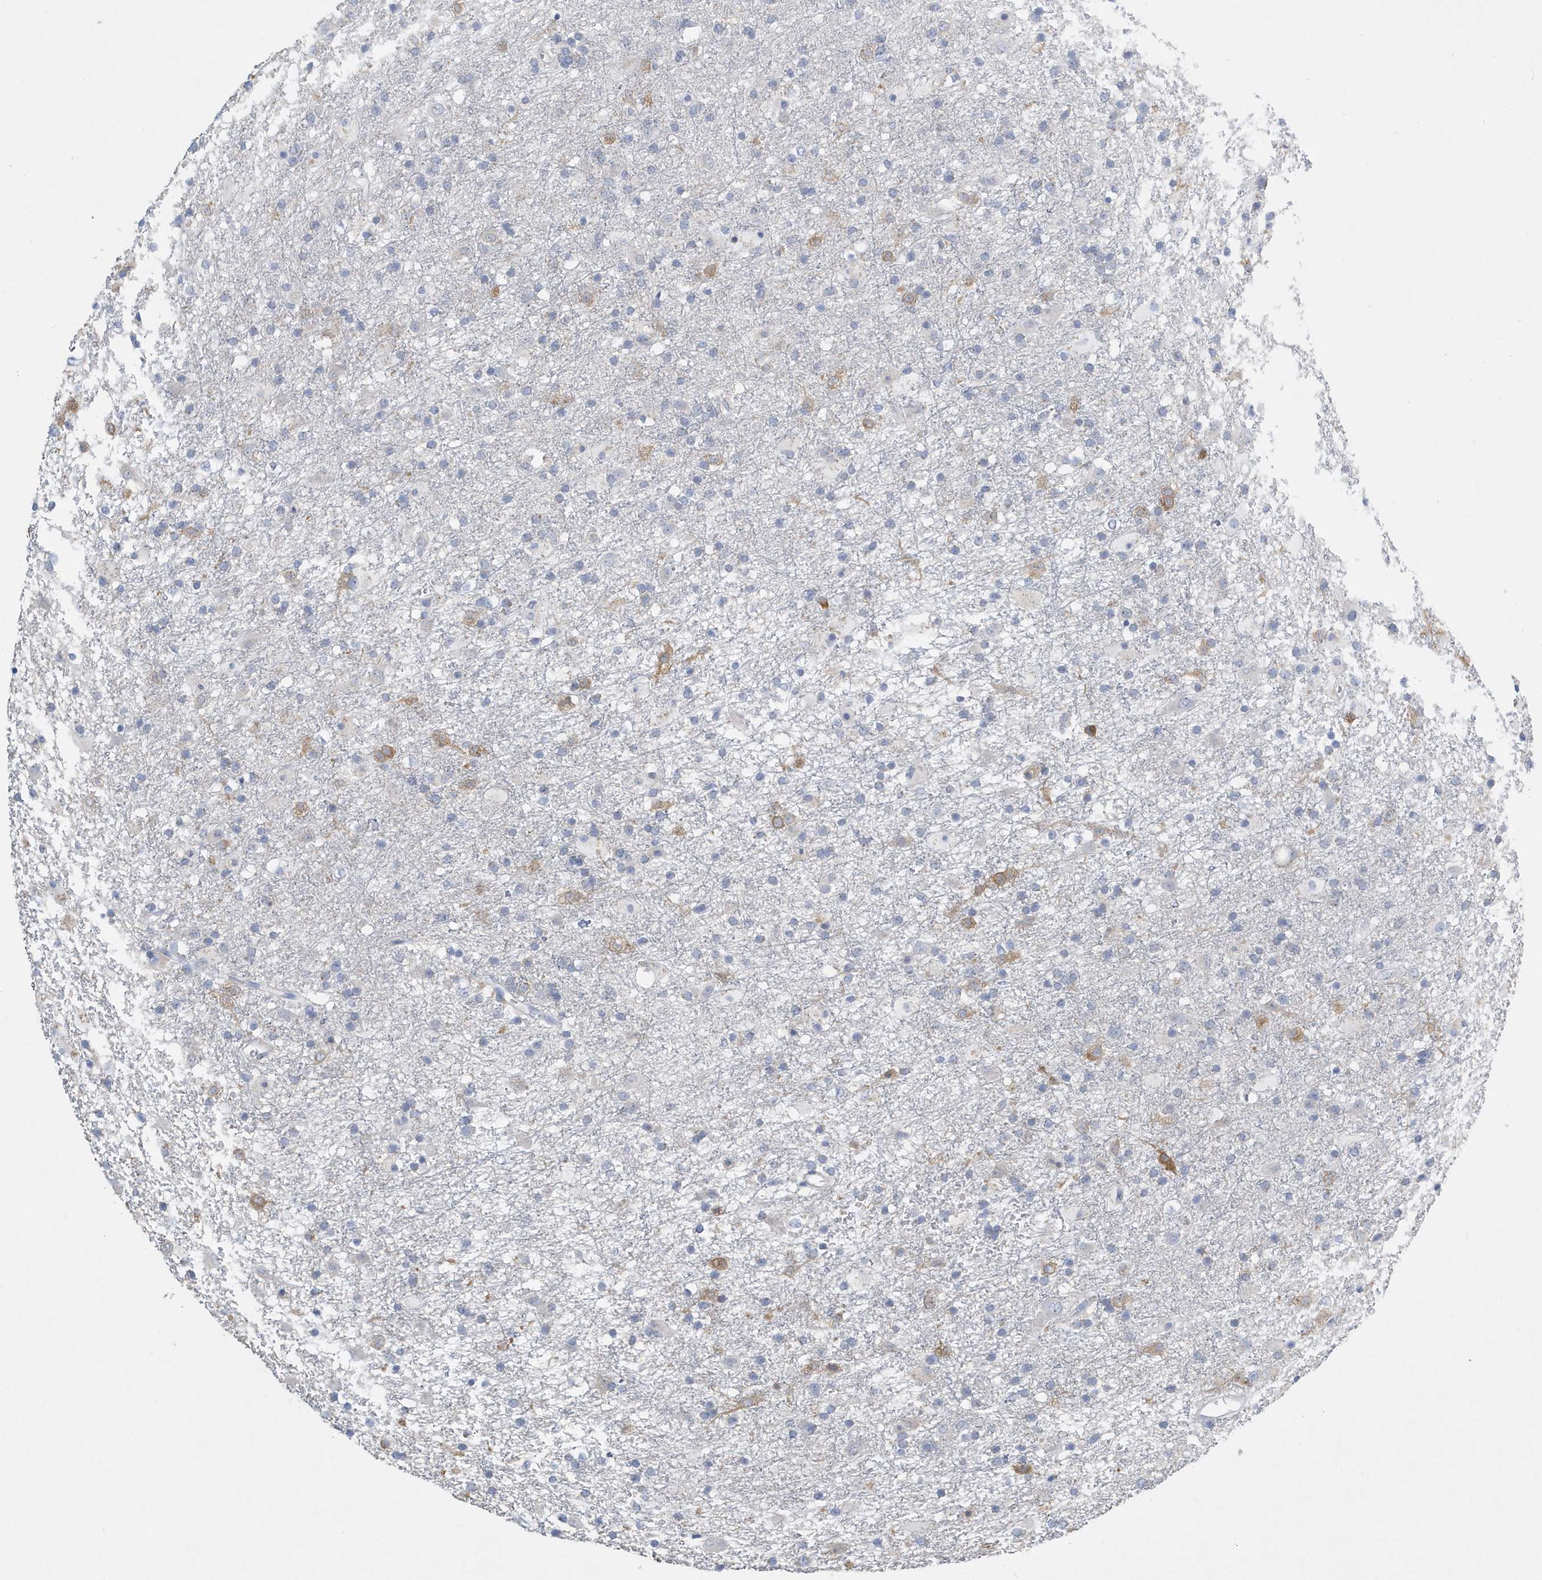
{"staining": {"intensity": "moderate", "quantity": "<25%", "location": "cytoplasmic/membranous"}, "tissue": "glioma", "cell_type": "Tumor cells", "image_type": "cancer", "snomed": [{"axis": "morphology", "description": "Glioma, malignant, Low grade"}, {"axis": "topography", "description": "Brain"}], "caption": "IHC of human glioma reveals low levels of moderate cytoplasmic/membranous staining in about <25% of tumor cells. (DAB IHC, brown staining for protein, blue staining for nuclei).", "gene": "SPATA18", "patient": {"sex": "male", "age": 65}}